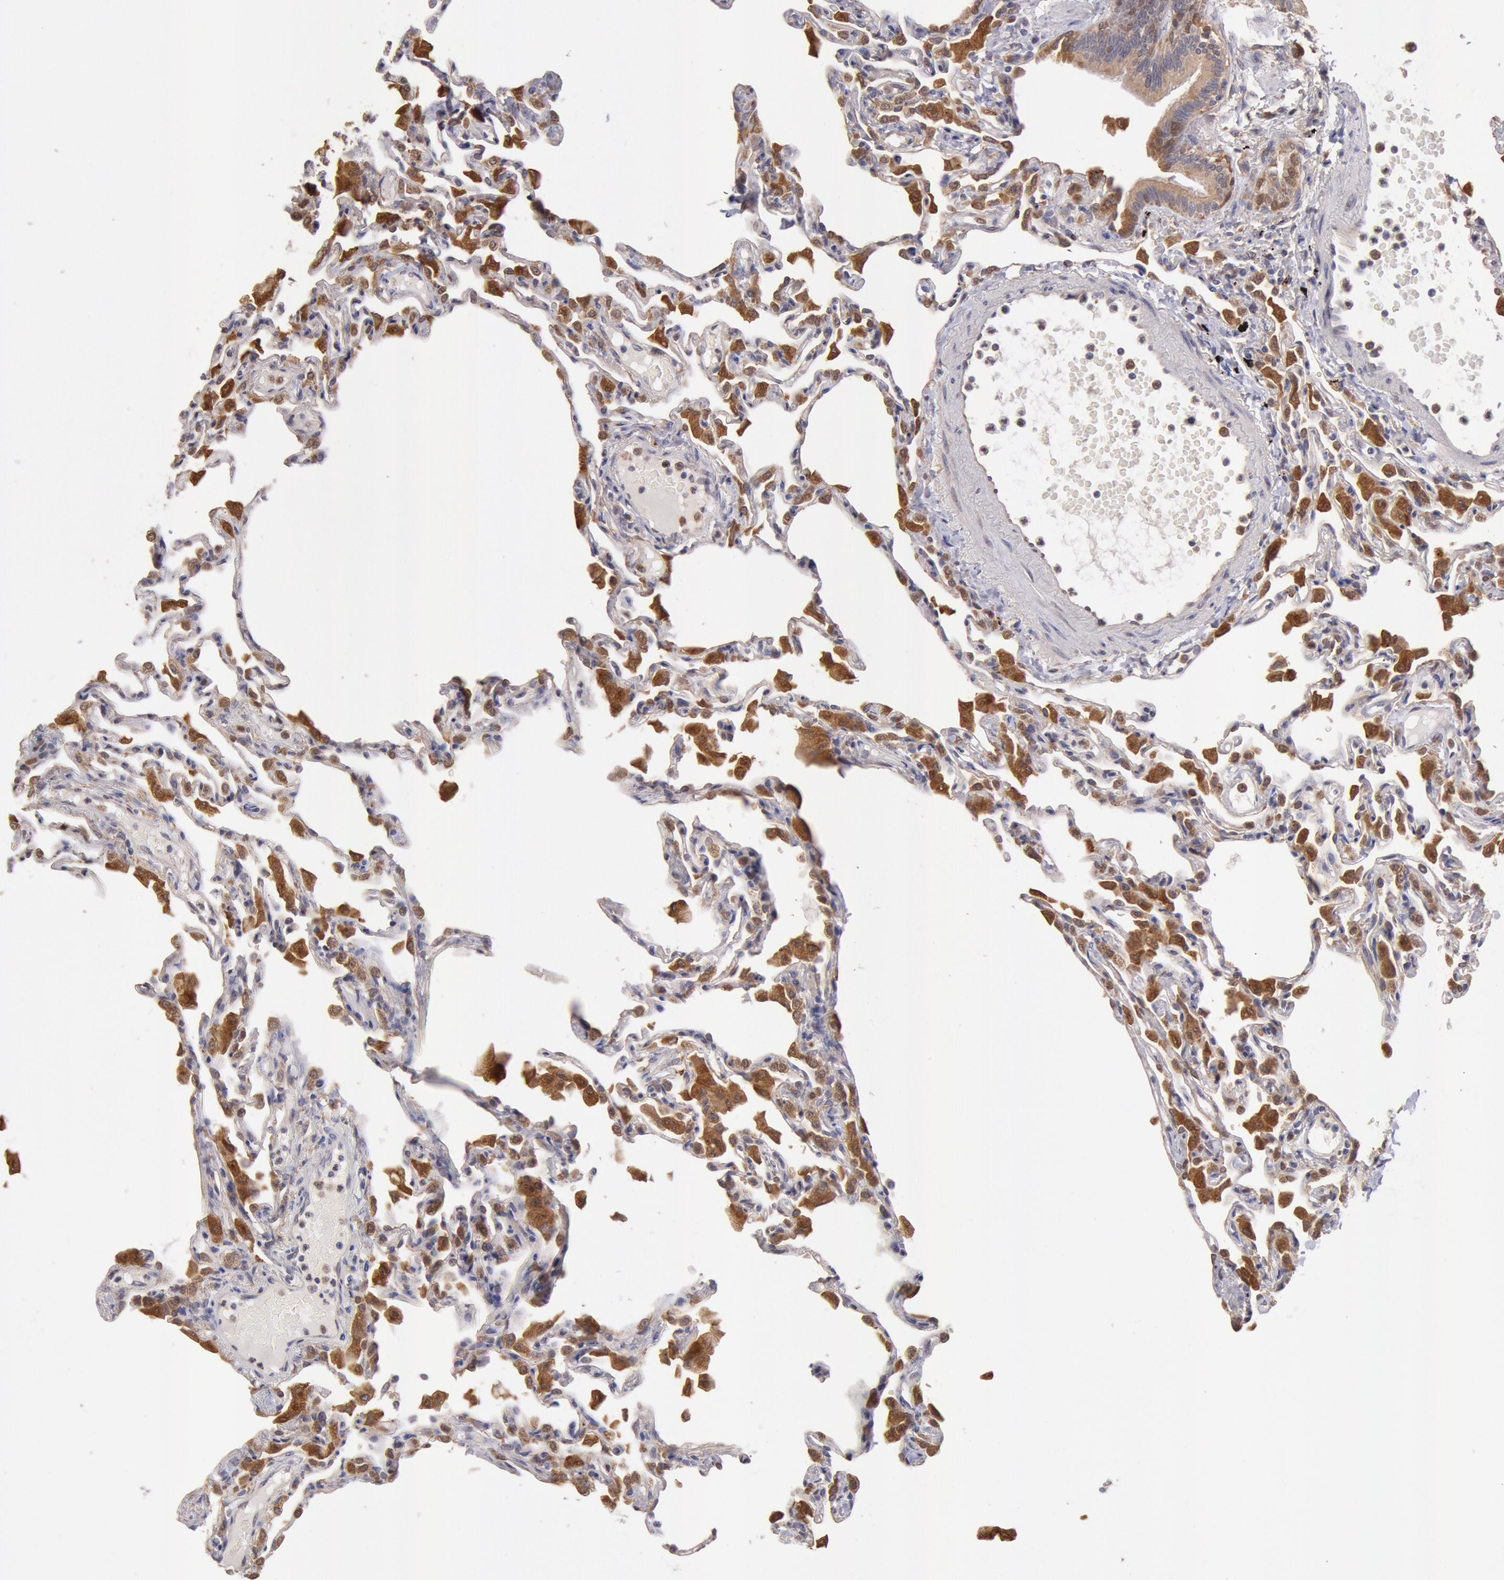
{"staining": {"intensity": "weak", "quantity": ">75%", "location": "cytoplasmic/membranous"}, "tissue": "lung", "cell_type": "Alveolar cells", "image_type": "normal", "snomed": [{"axis": "morphology", "description": "Normal tissue, NOS"}, {"axis": "topography", "description": "Lung"}], "caption": "IHC histopathology image of unremarkable human lung stained for a protein (brown), which exhibits low levels of weak cytoplasmic/membranous expression in approximately >75% of alveolar cells.", "gene": "COMT", "patient": {"sex": "female", "age": 49}}